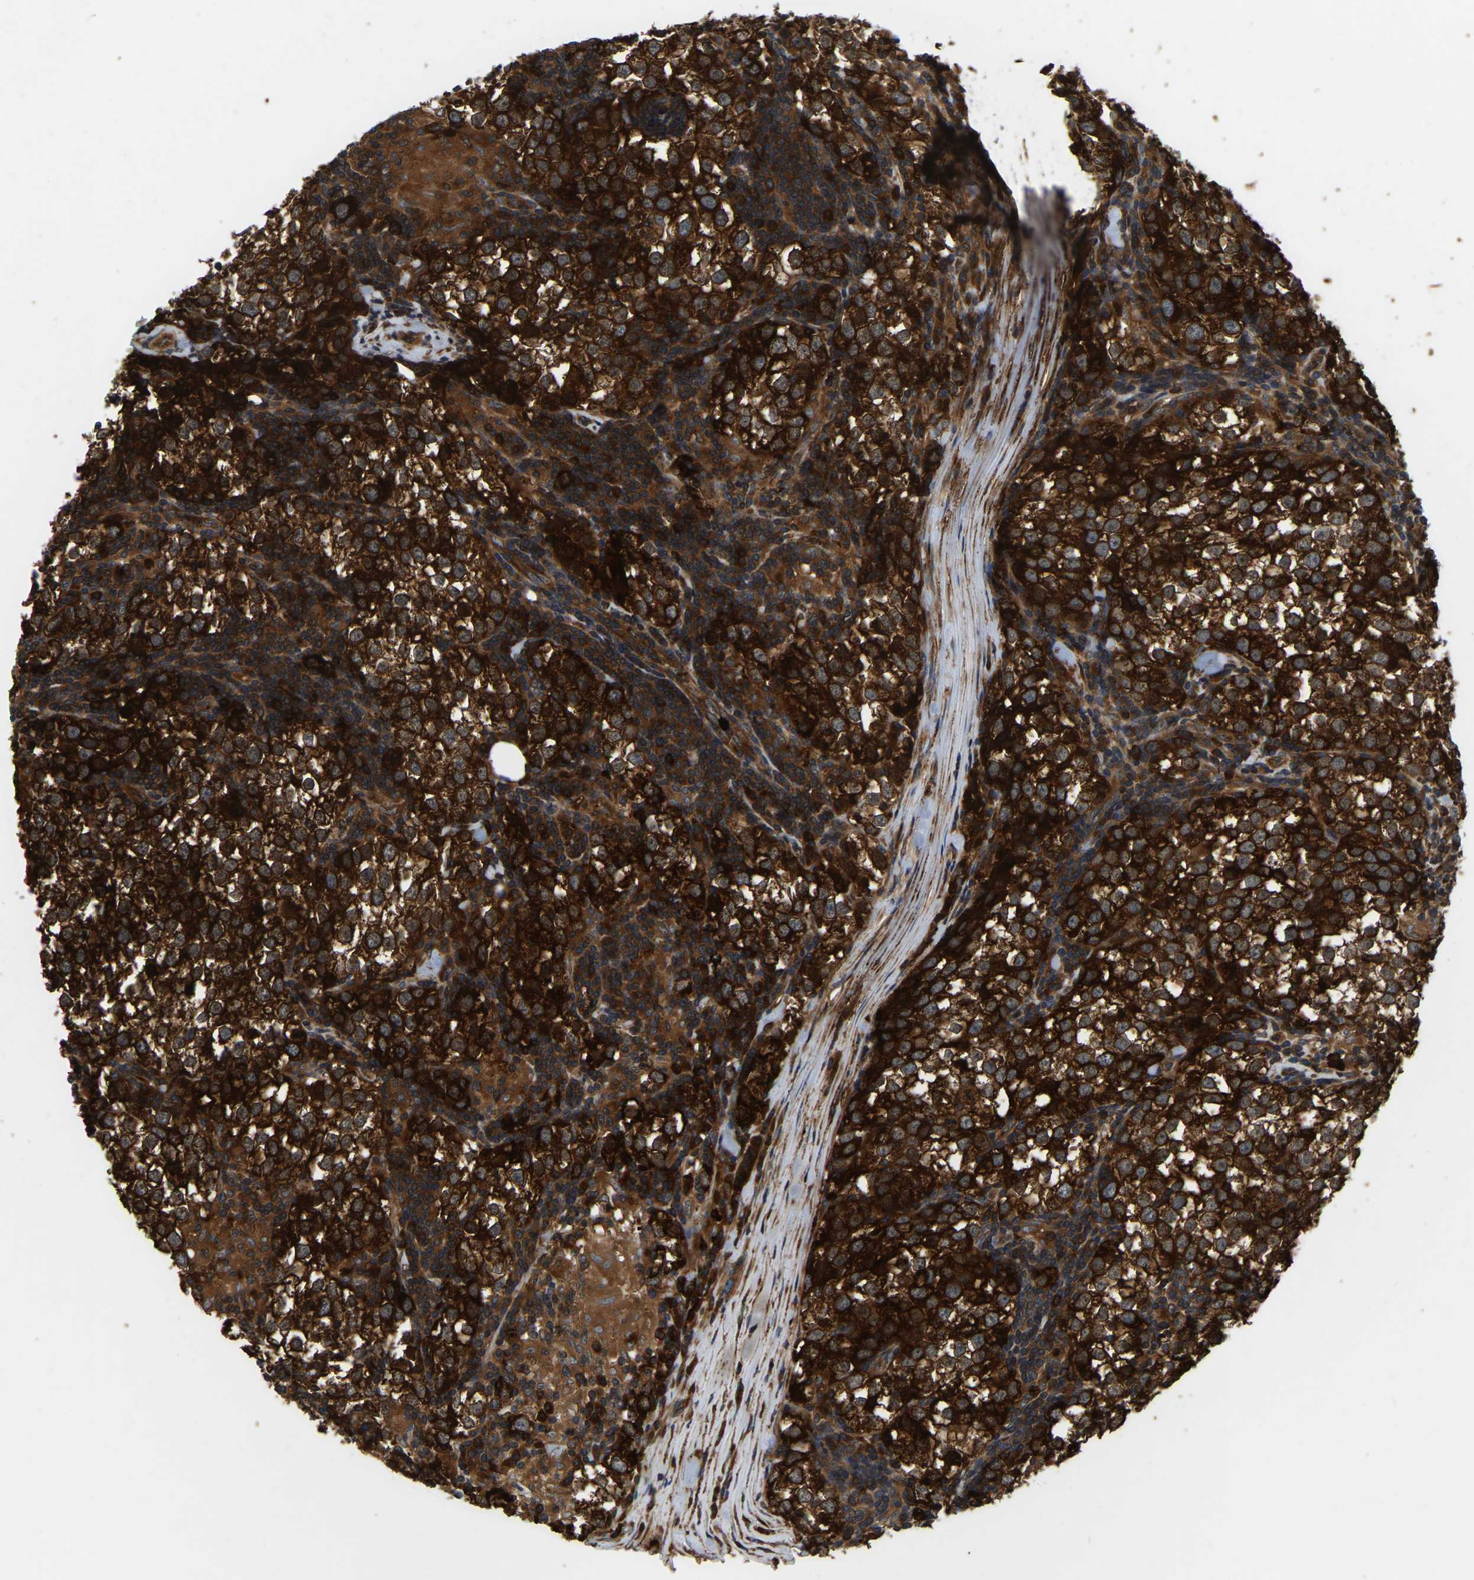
{"staining": {"intensity": "strong", "quantity": ">75%", "location": "cytoplasmic/membranous"}, "tissue": "testis cancer", "cell_type": "Tumor cells", "image_type": "cancer", "snomed": [{"axis": "morphology", "description": "Seminoma, NOS"}, {"axis": "morphology", "description": "Carcinoma, Embryonal, NOS"}, {"axis": "topography", "description": "Testis"}], "caption": "Immunohistochemistry (IHC) staining of testis cancer (embryonal carcinoma), which exhibits high levels of strong cytoplasmic/membranous staining in approximately >75% of tumor cells indicating strong cytoplasmic/membranous protein positivity. The staining was performed using DAB (3,3'-diaminobenzidine) (brown) for protein detection and nuclei were counterstained in hematoxylin (blue).", "gene": "GARS1", "patient": {"sex": "male", "age": 36}}